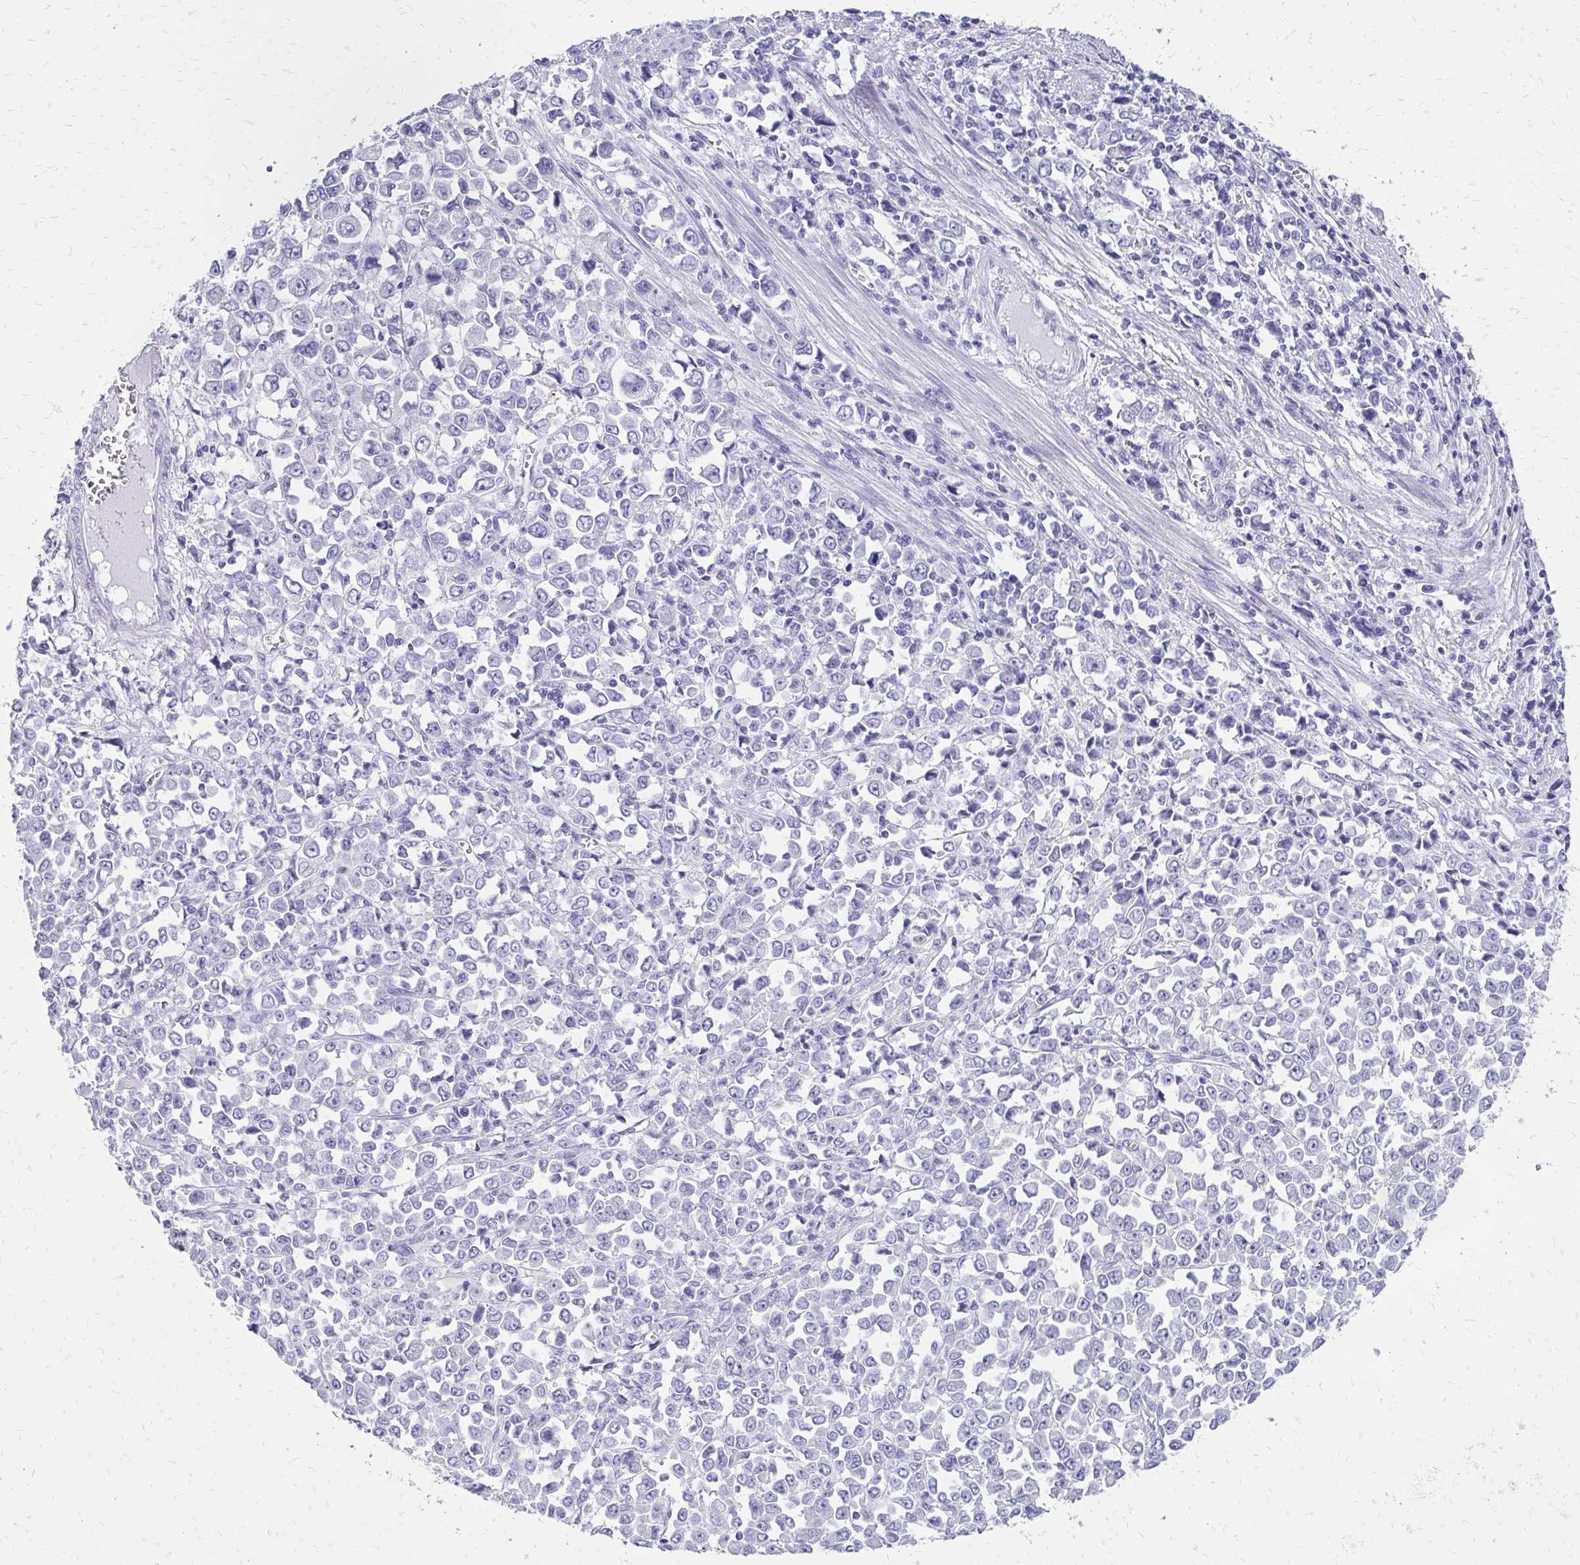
{"staining": {"intensity": "negative", "quantity": "none", "location": "none"}, "tissue": "stomach cancer", "cell_type": "Tumor cells", "image_type": "cancer", "snomed": [{"axis": "morphology", "description": "Adenocarcinoma, NOS"}, {"axis": "topography", "description": "Stomach, upper"}], "caption": "The histopathology image shows no staining of tumor cells in stomach adenocarcinoma.", "gene": "SLC32A1", "patient": {"sex": "male", "age": 70}}